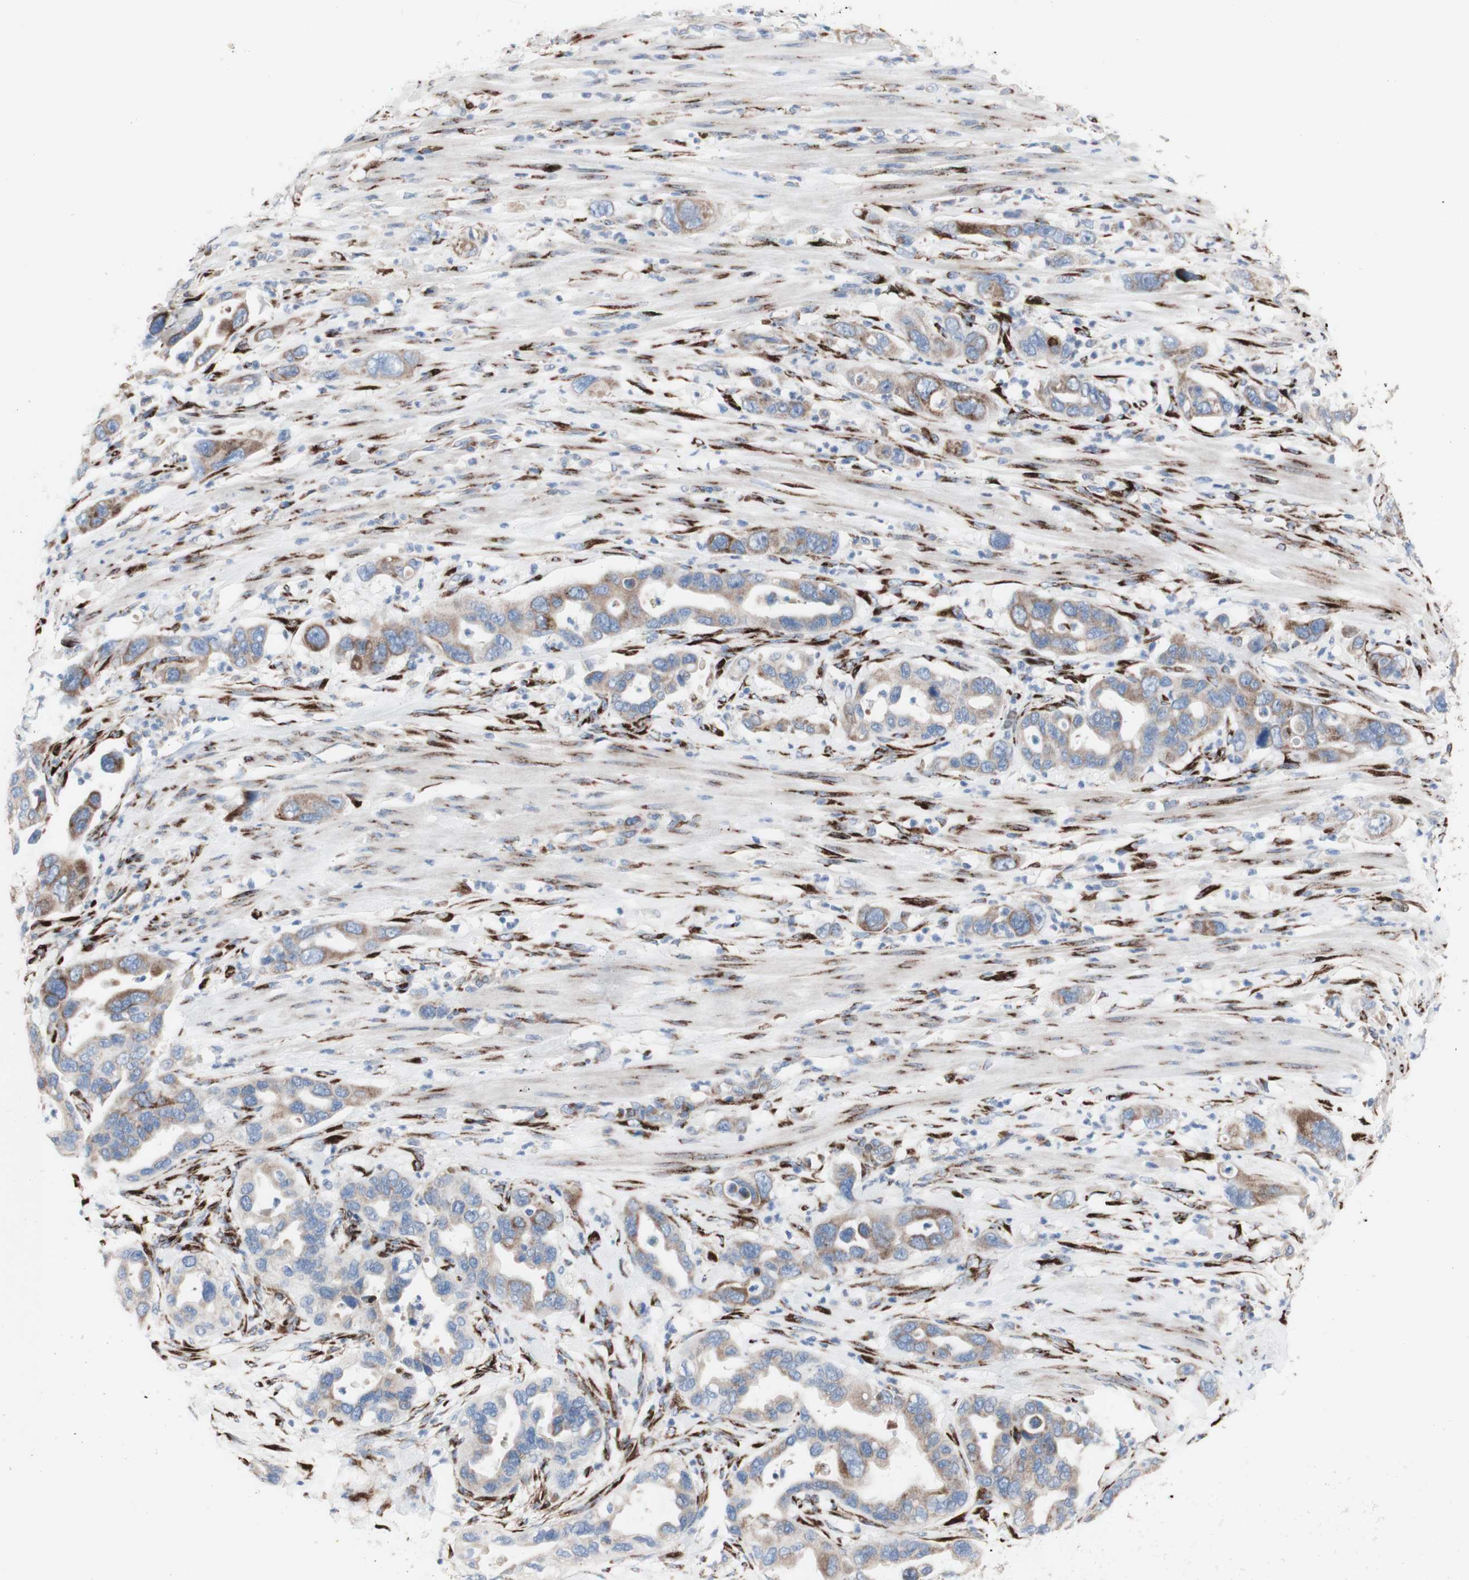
{"staining": {"intensity": "moderate", "quantity": ">75%", "location": "cytoplasmic/membranous"}, "tissue": "pancreatic cancer", "cell_type": "Tumor cells", "image_type": "cancer", "snomed": [{"axis": "morphology", "description": "Adenocarcinoma, NOS"}, {"axis": "topography", "description": "Pancreas"}], "caption": "Human pancreatic cancer stained for a protein (brown) reveals moderate cytoplasmic/membranous positive staining in about >75% of tumor cells.", "gene": "AGPAT5", "patient": {"sex": "female", "age": 71}}